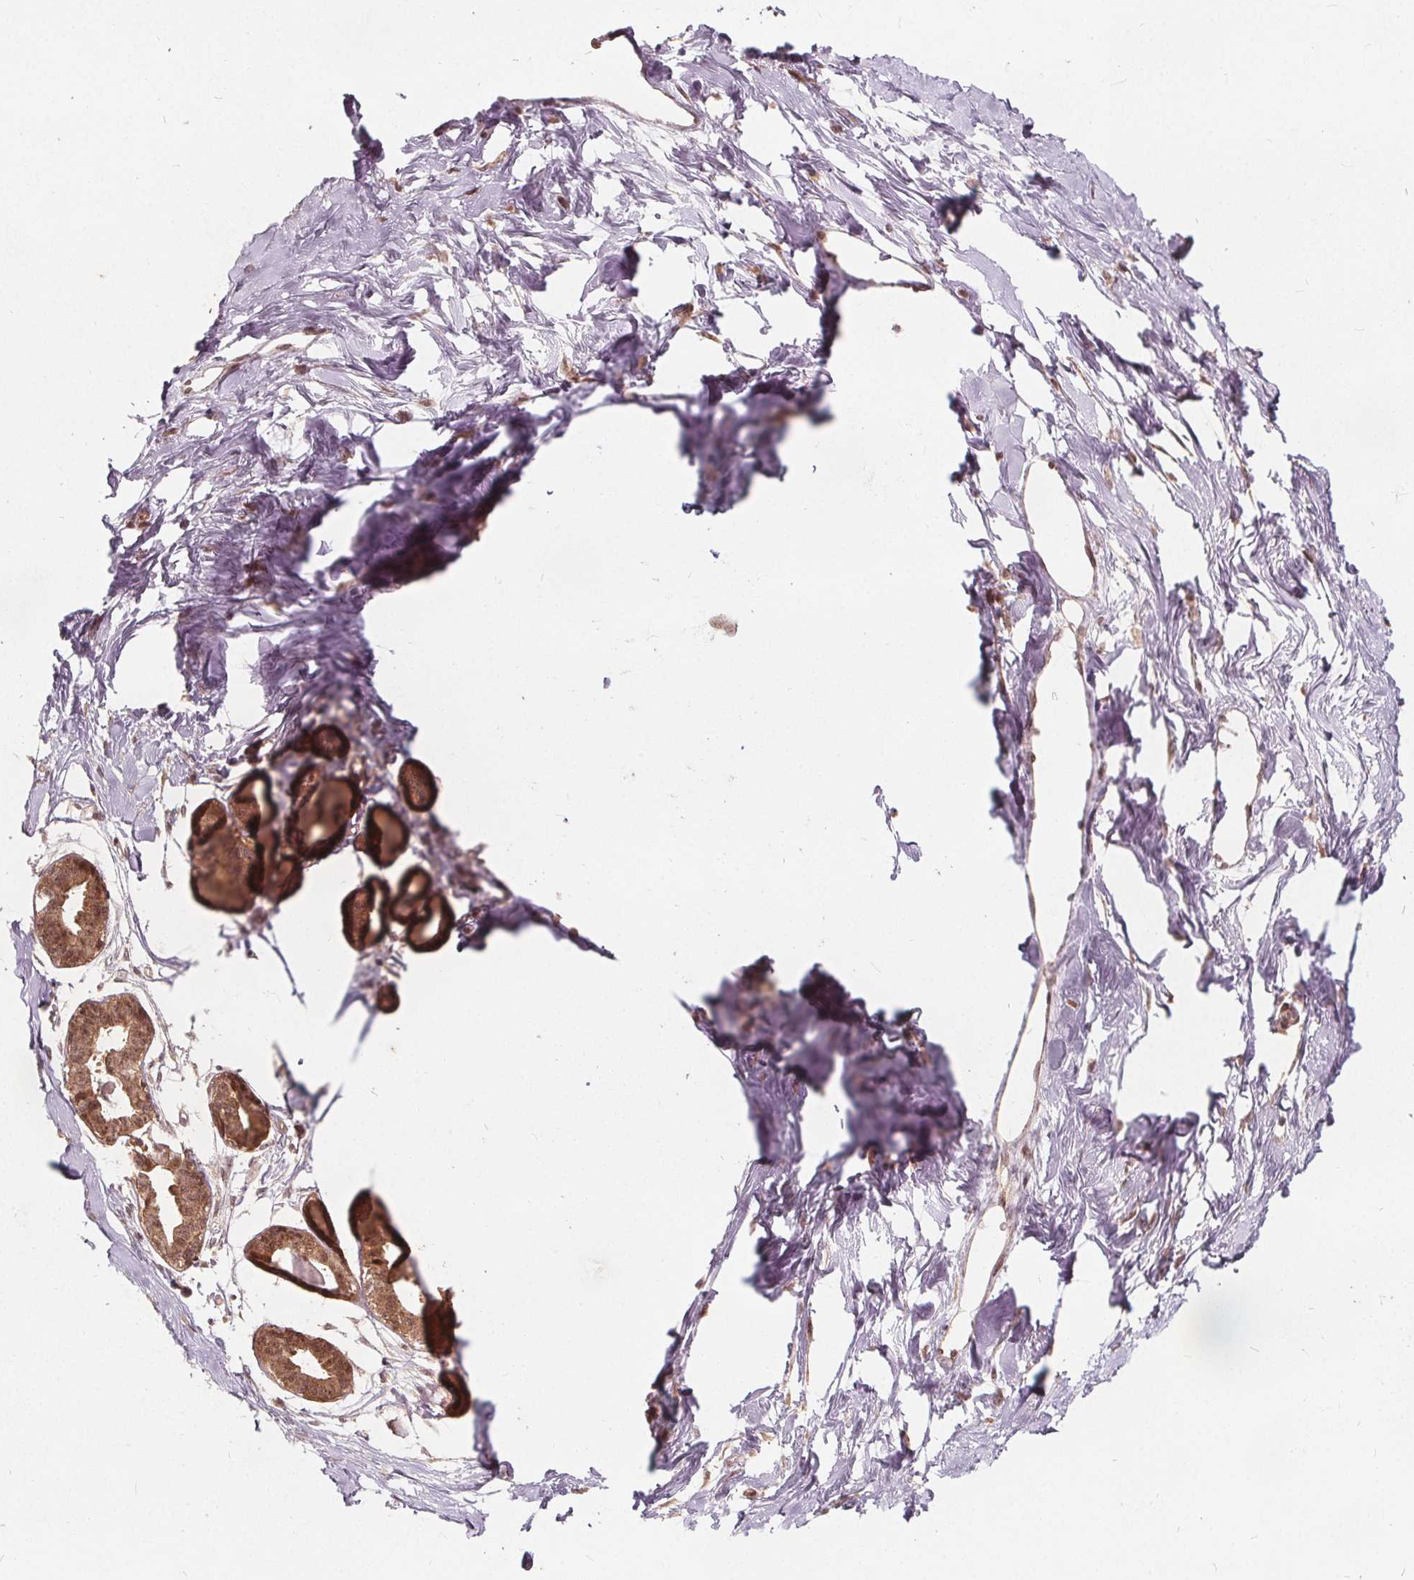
{"staining": {"intensity": "negative", "quantity": "none", "location": "none"}, "tissue": "breast", "cell_type": "Adipocytes", "image_type": "normal", "snomed": [{"axis": "morphology", "description": "Normal tissue, NOS"}, {"axis": "topography", "description": "Breast"}], "caption": "An immunohistochemistry (IHC) image of normal breast is shown. There is no staining in adipocytes of breast. The staining is performed using DAB brown chromogen with nuclei counter-stained in using hematoxylin.", "gene": "PPP1CB", "patient": {"sex": "female", "age": 45}}